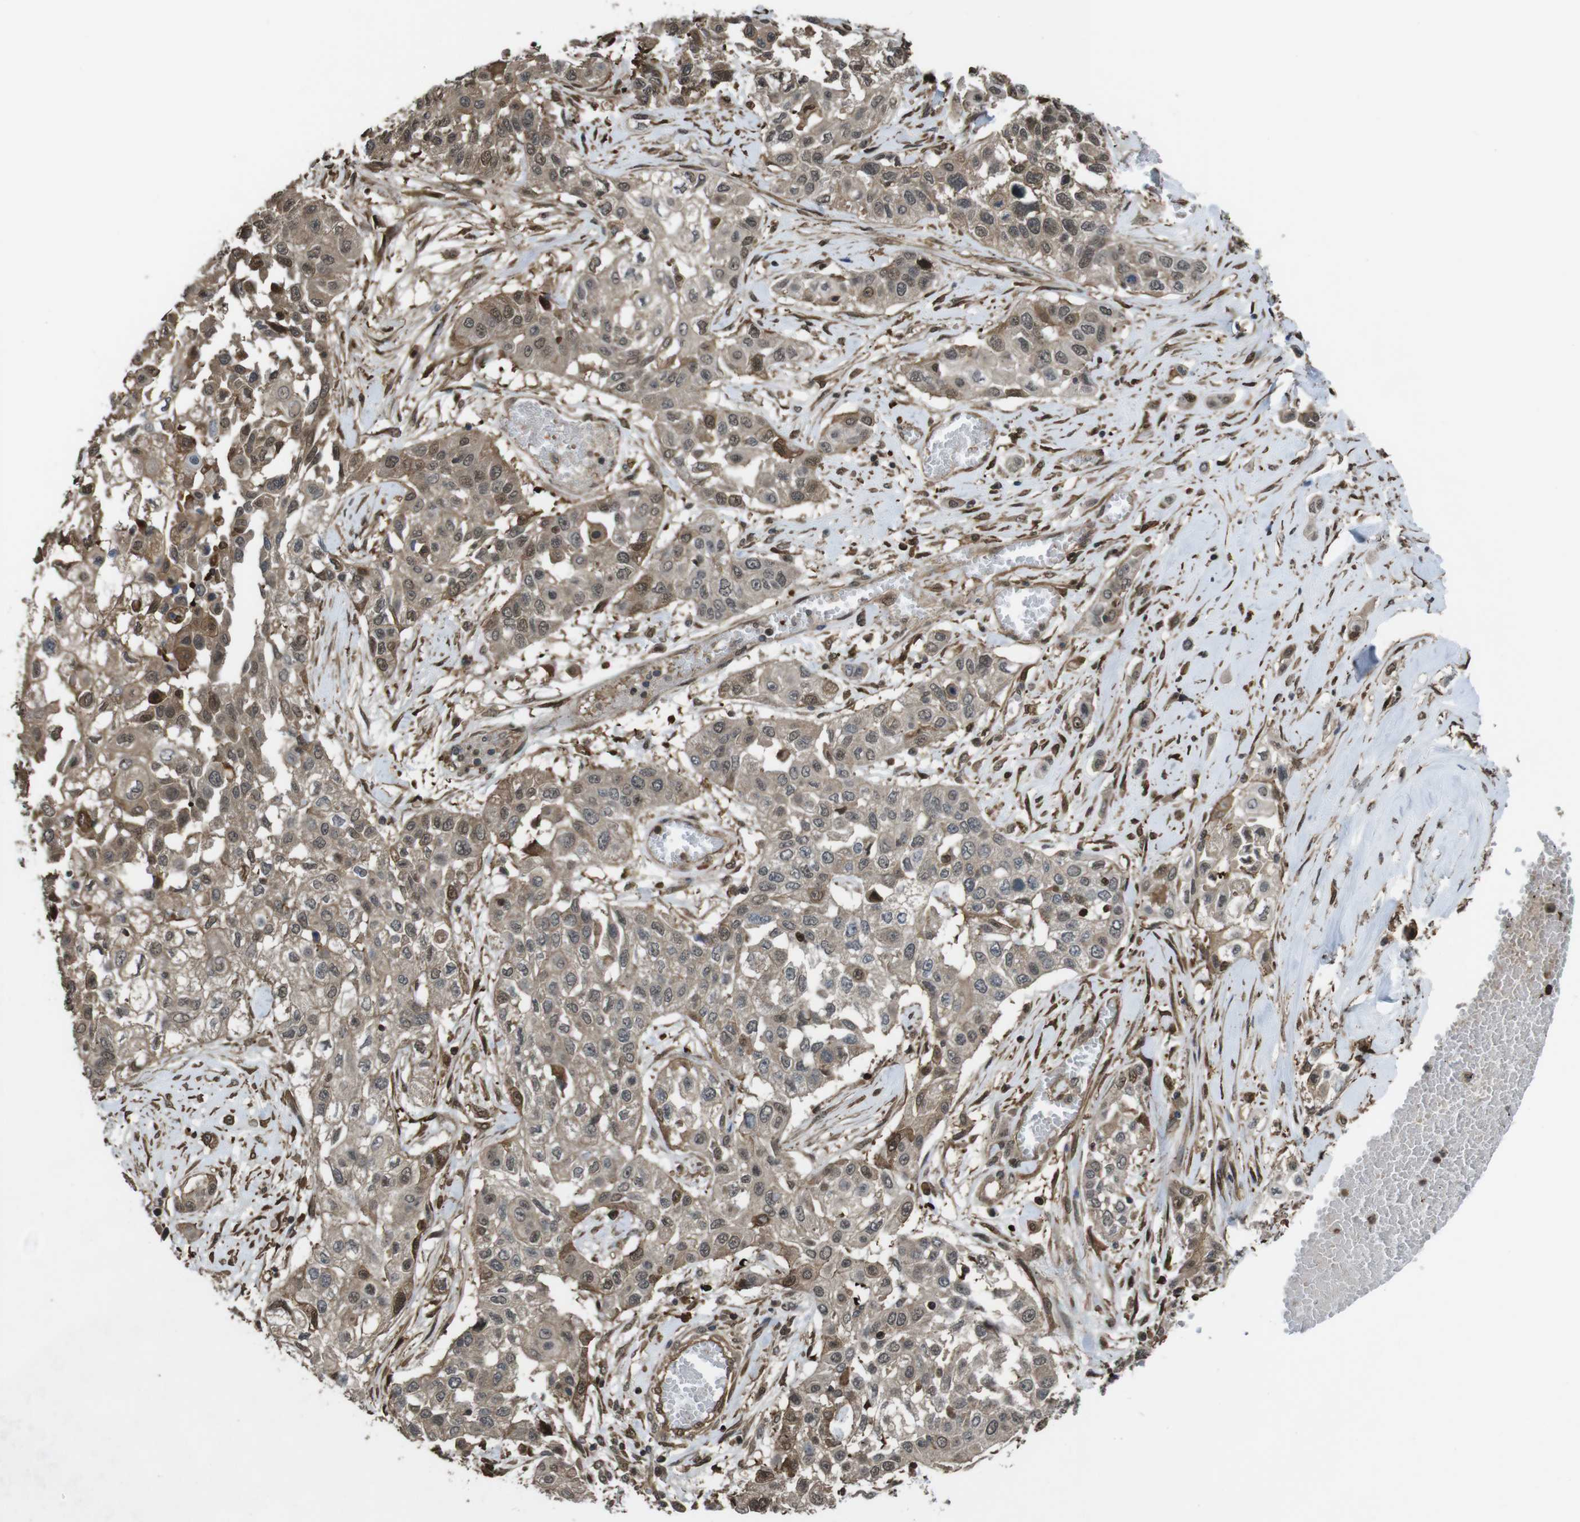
{"staining": {"intensity": "moderate", "quantity": ">75%", "location": "cytoplasmic/membranous,nuclear"}, "tissue": "lung cancer", "cell_type": "Tumor cells", "image_type": "cancer", "snomed": [{"axis": "morphology", "description": "Squamous cell carcinoma, NOS"}, {"axis": "topography", "description": "Lung"}], "caption": "This micrograph displays lung squamous cell carcinoma stained with immunohistochemistry (IHC) to label a protein in brown. The cytoplasmic/membranous and nuclear of tumor cells show moderate positivity for the protein. Nuclei are counter-stained blue.", "gene": "ARHGDIA", "patient": {"sex": "male", "age": 71}}